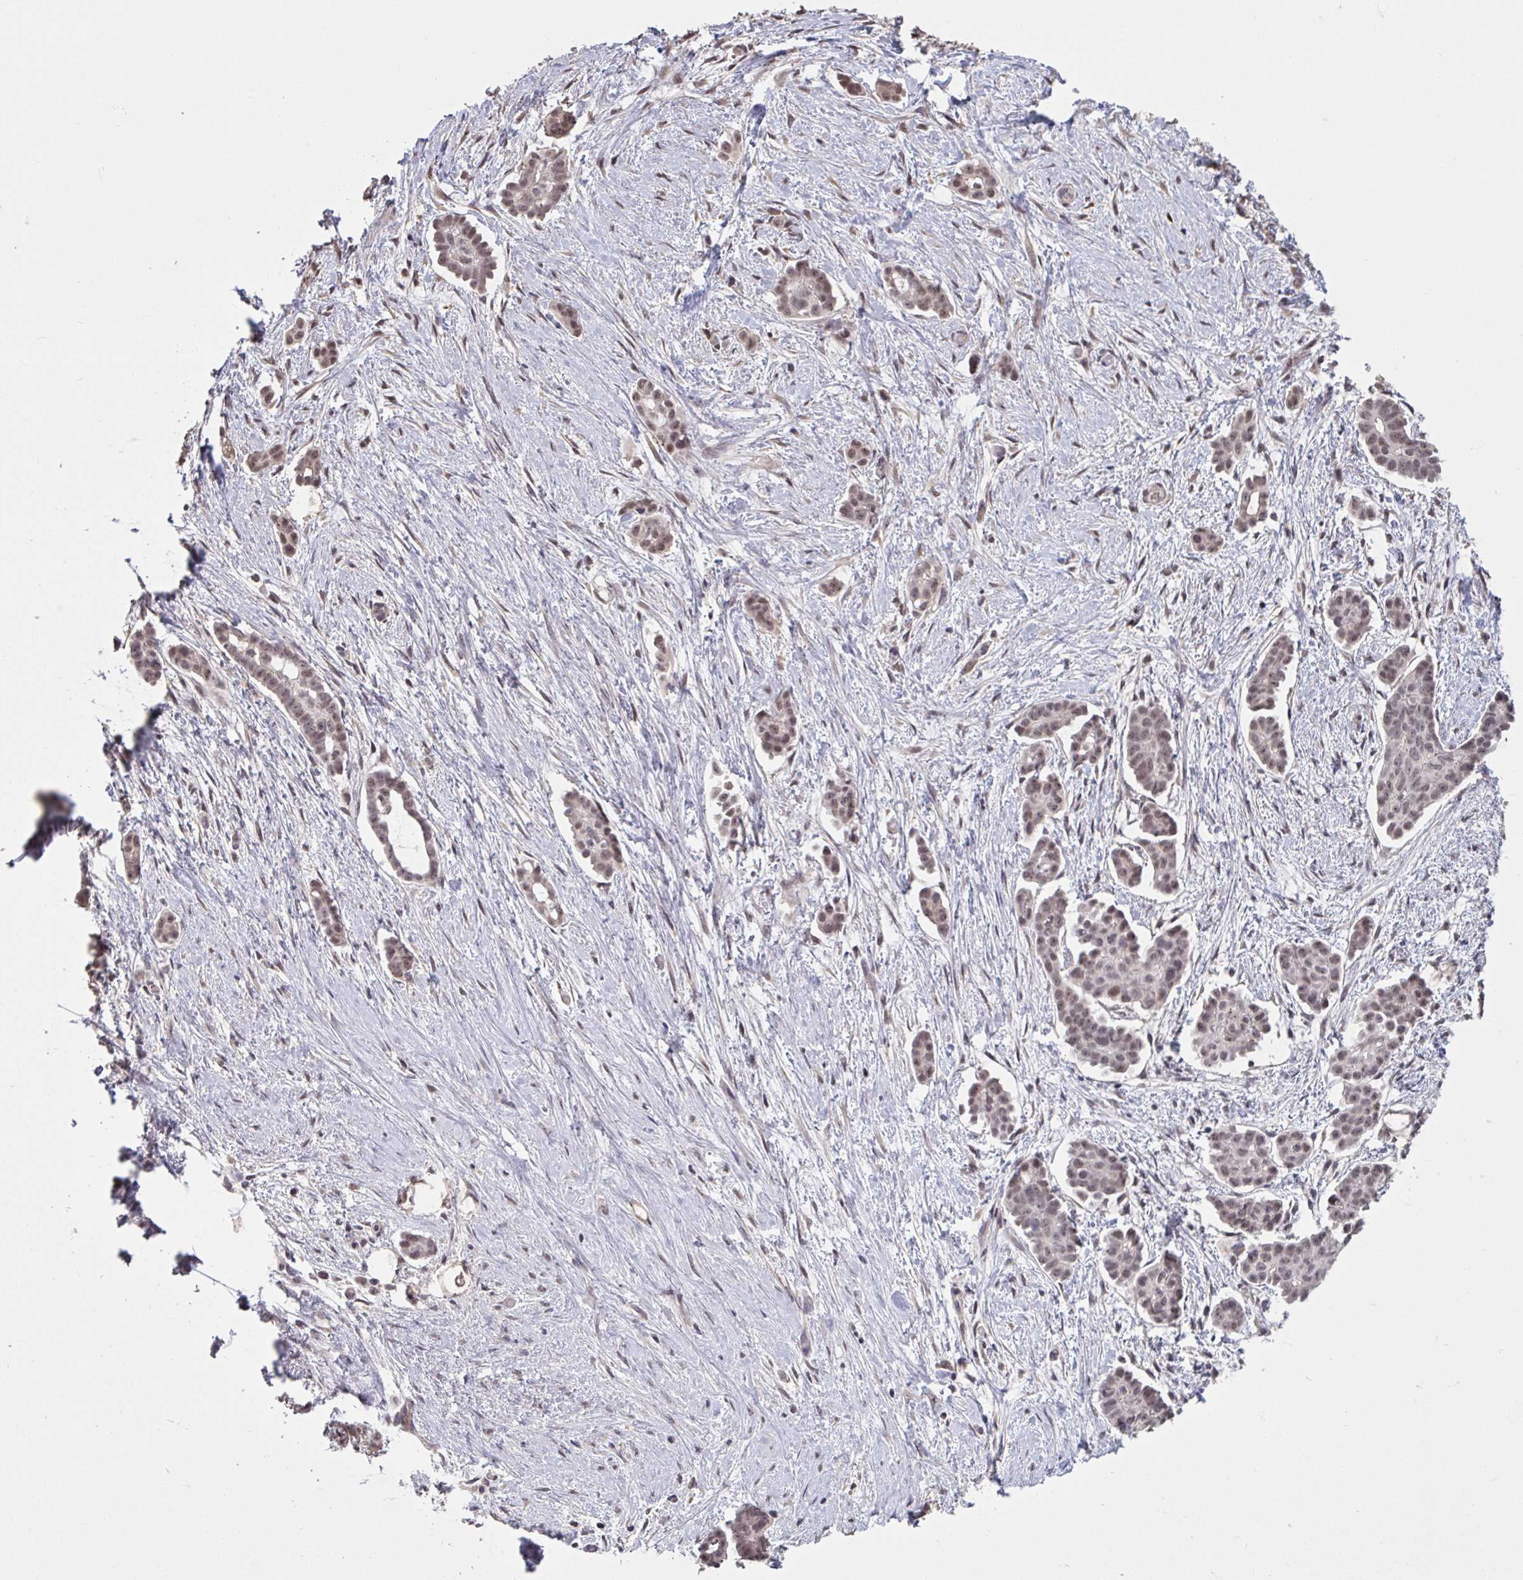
{"staining": {"intensity": "moderate", "quantity": ">75%", "location": "nuclear"}, "tissue": "ovarian cancer", "cell_type": "Tumor cells", "image_type": "cancer", "snomed": [{"axis": "morphology", "description": "Cystadenocarcinoma, serous, NOS"}, {"axis": "topography", "description": "Ovary"}], "caption": "Human ovarian serous cystadenocarcinoma stained with a protein marker displays moderate staining in tumor cells.", "gene": "ZNF414", "patient": {"sex": "female", "age": 50}}